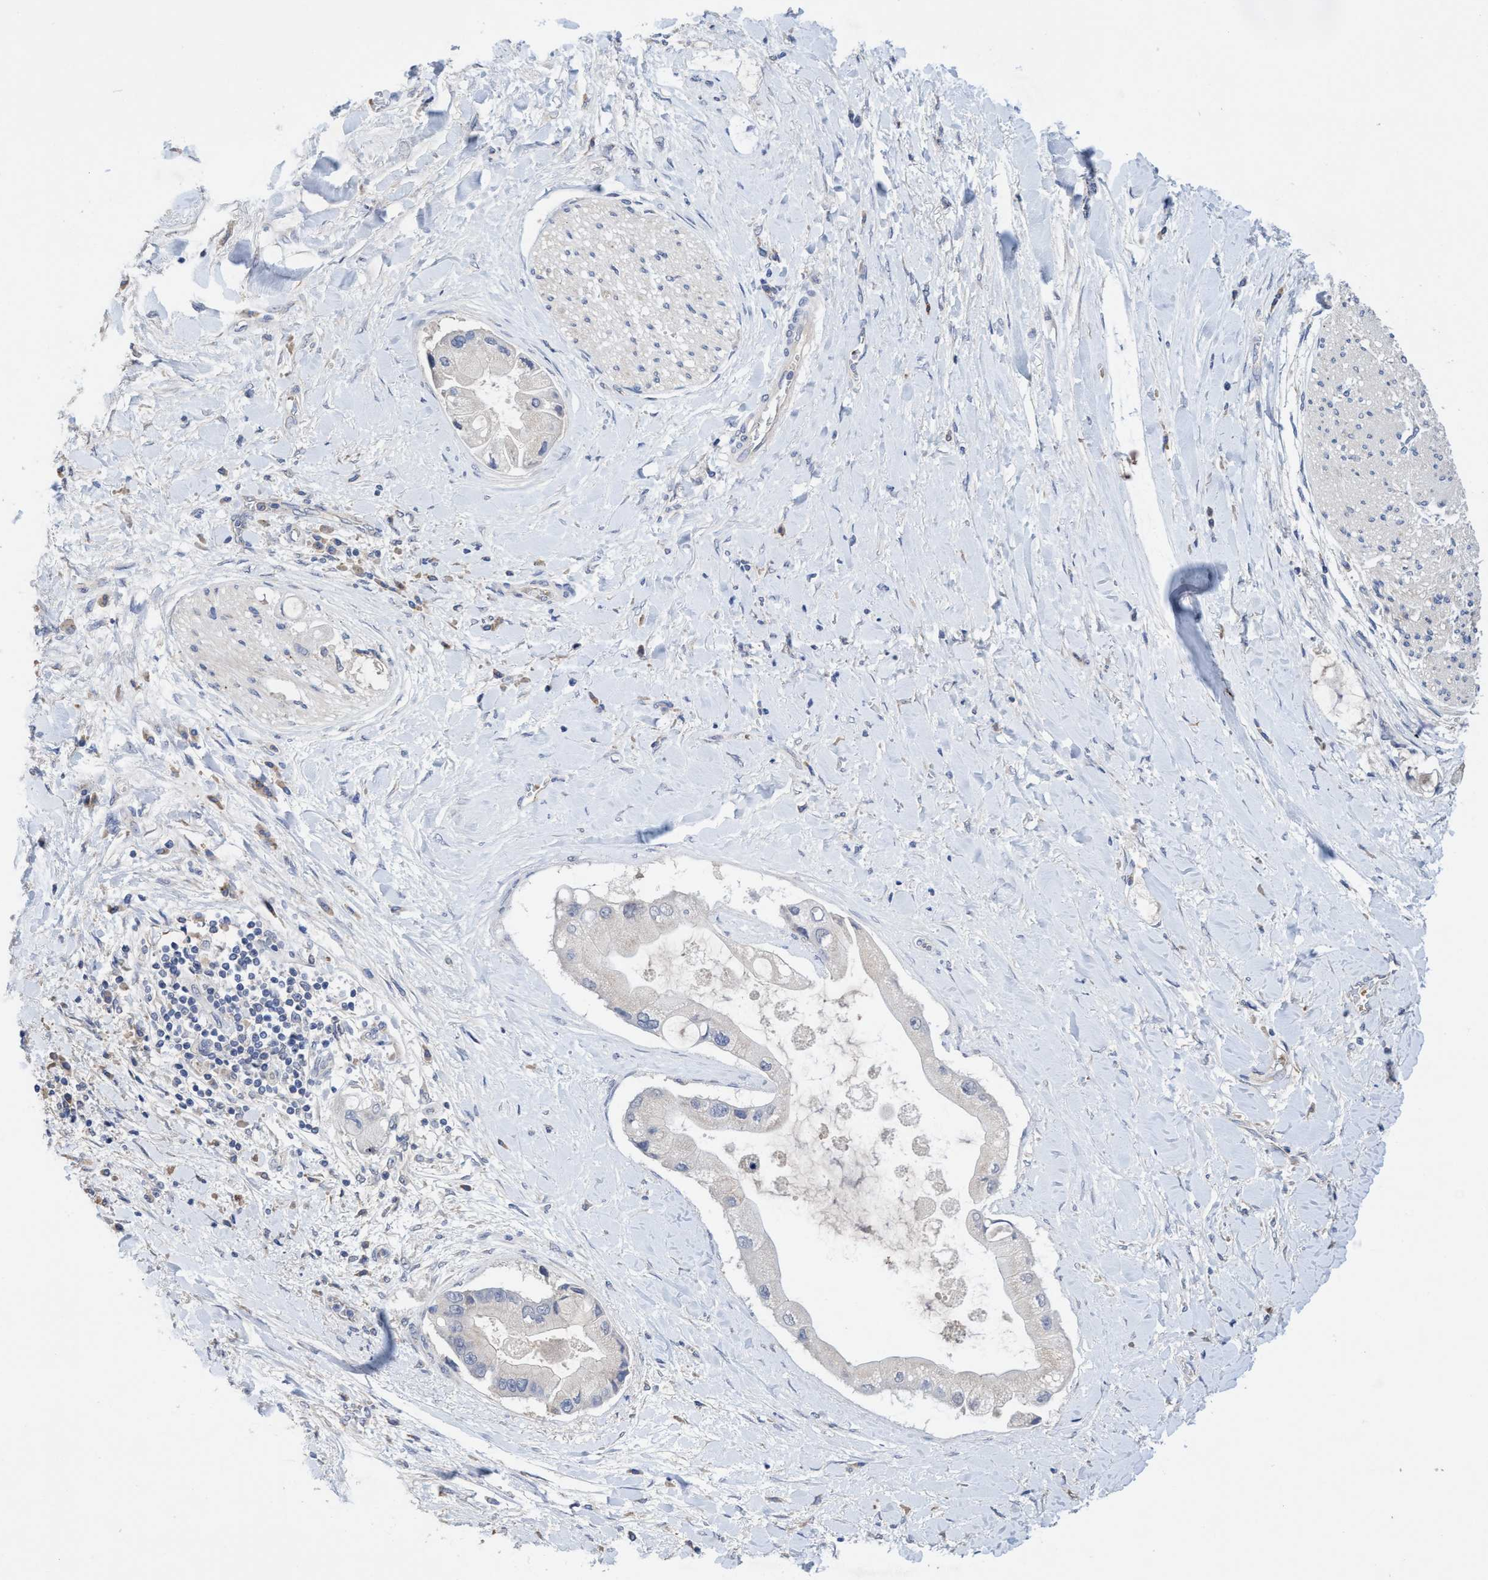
{"staining": {"intensity": "negative", "quantity": "none", "location": "none"}, "tissue": "liver cancer", "cell_type": "Tumor cells", "image_type": "cancer", "snomed": [{"axis": "morphology", "description": "Cholangiocarcinoma"}, {"axis": "topography", "description": "Liver"}], "caption": "This is a histopathology image of immunohistochemistry (IHC) staining of liver cholangiocarcinoma, which shows no expression in tumor cells. (DAB immunohistochemistry (IHC) with hematoxylin counter stain).", "gene": "SEMA4D", "patient": {"sex": "male", "age": 50}}